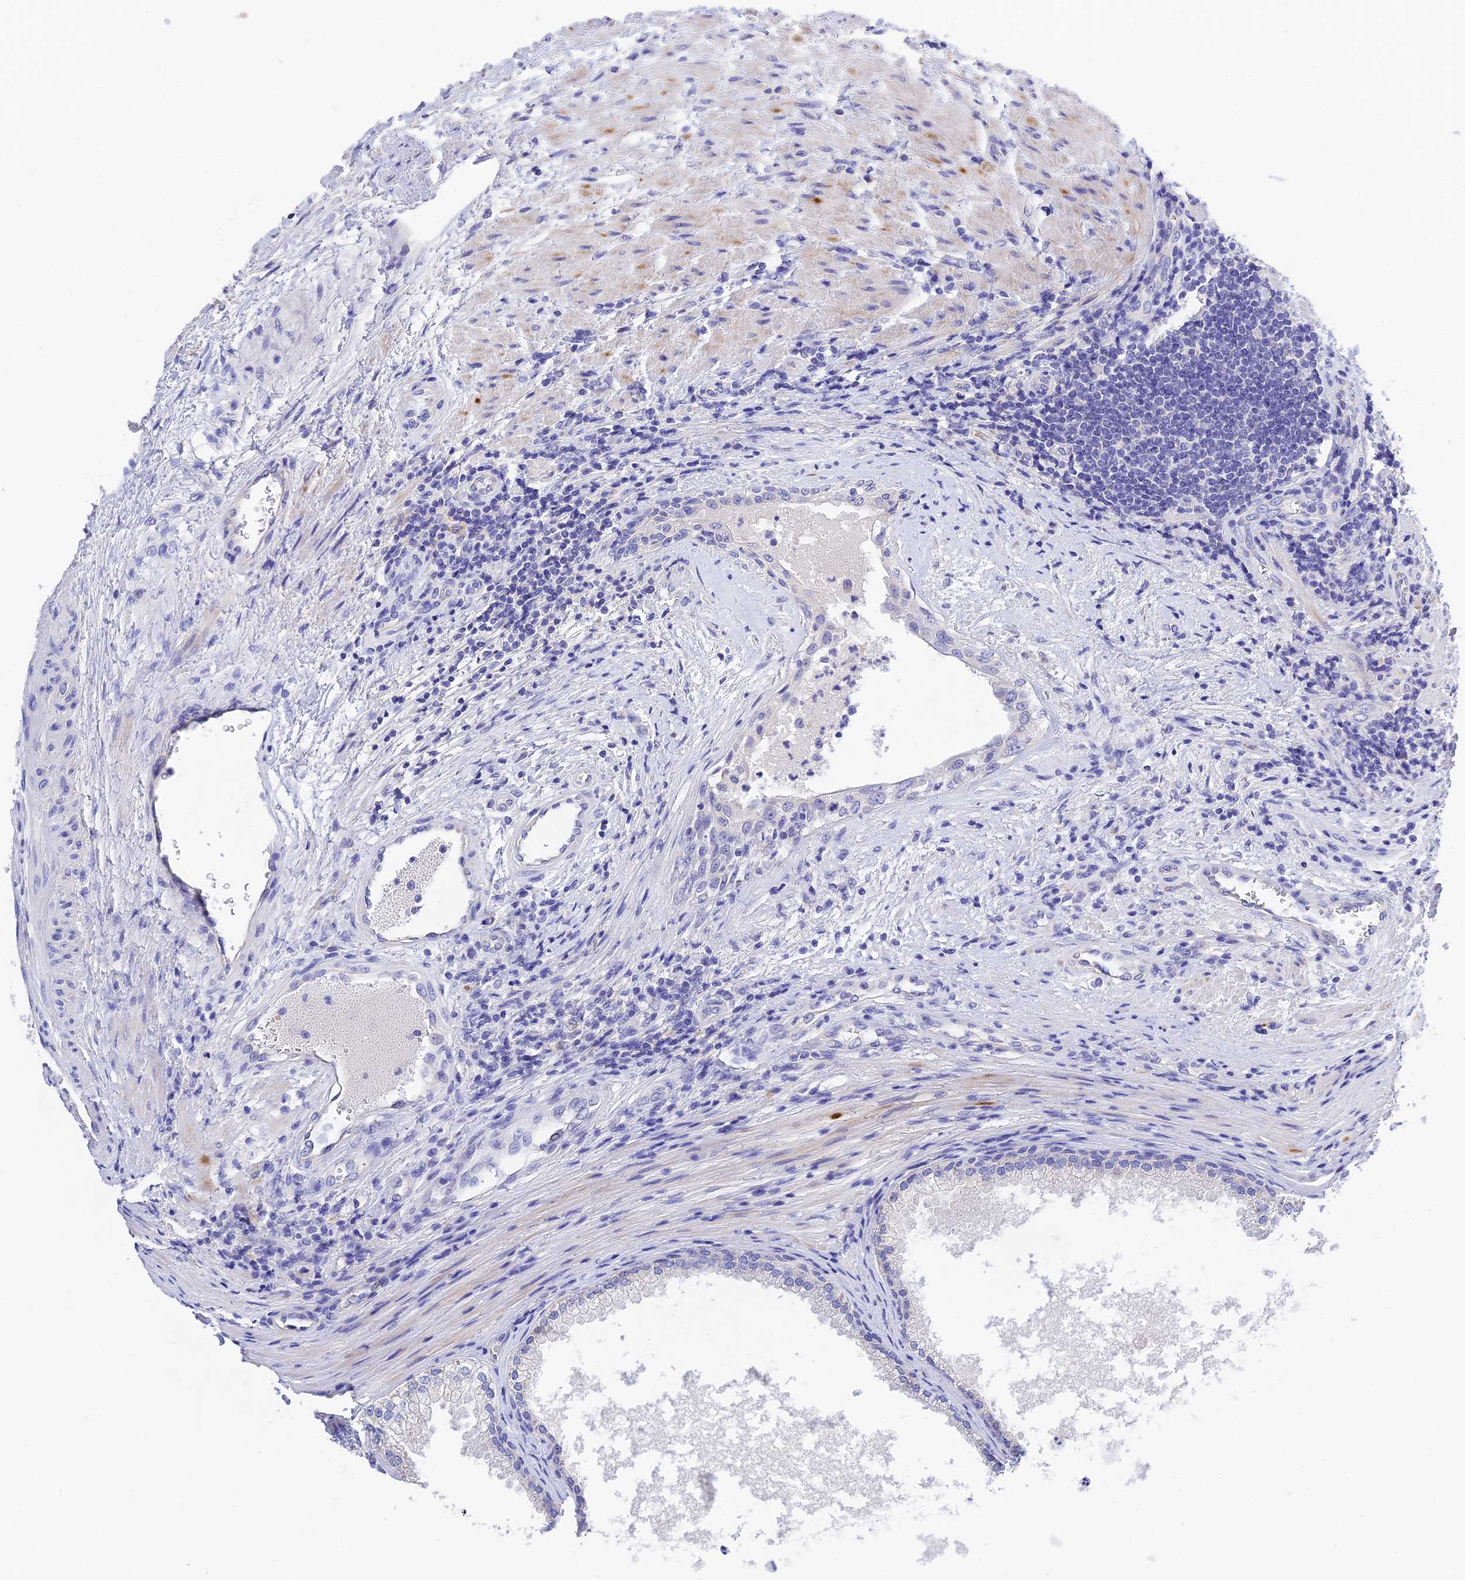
{"staining": {"intensity": "moderate", "quantity": "<25%", "location": "cytoplasmic/membranous"}, "tissue": "prostate", "cell_type": "Glandular cells", "image_type": "normal", "snomed": [{"axis": "morphology", "description": "Normal tissue, NOS"}, {"axis": "topography", "description": "Prostate"}], "caption": "Moderate cytoplasmic/membranous protein expression is present in approximately <25% of glandular cells in prostate.", "gene": "MS4A5", "patient": {"sex": "male", "age": 76}}